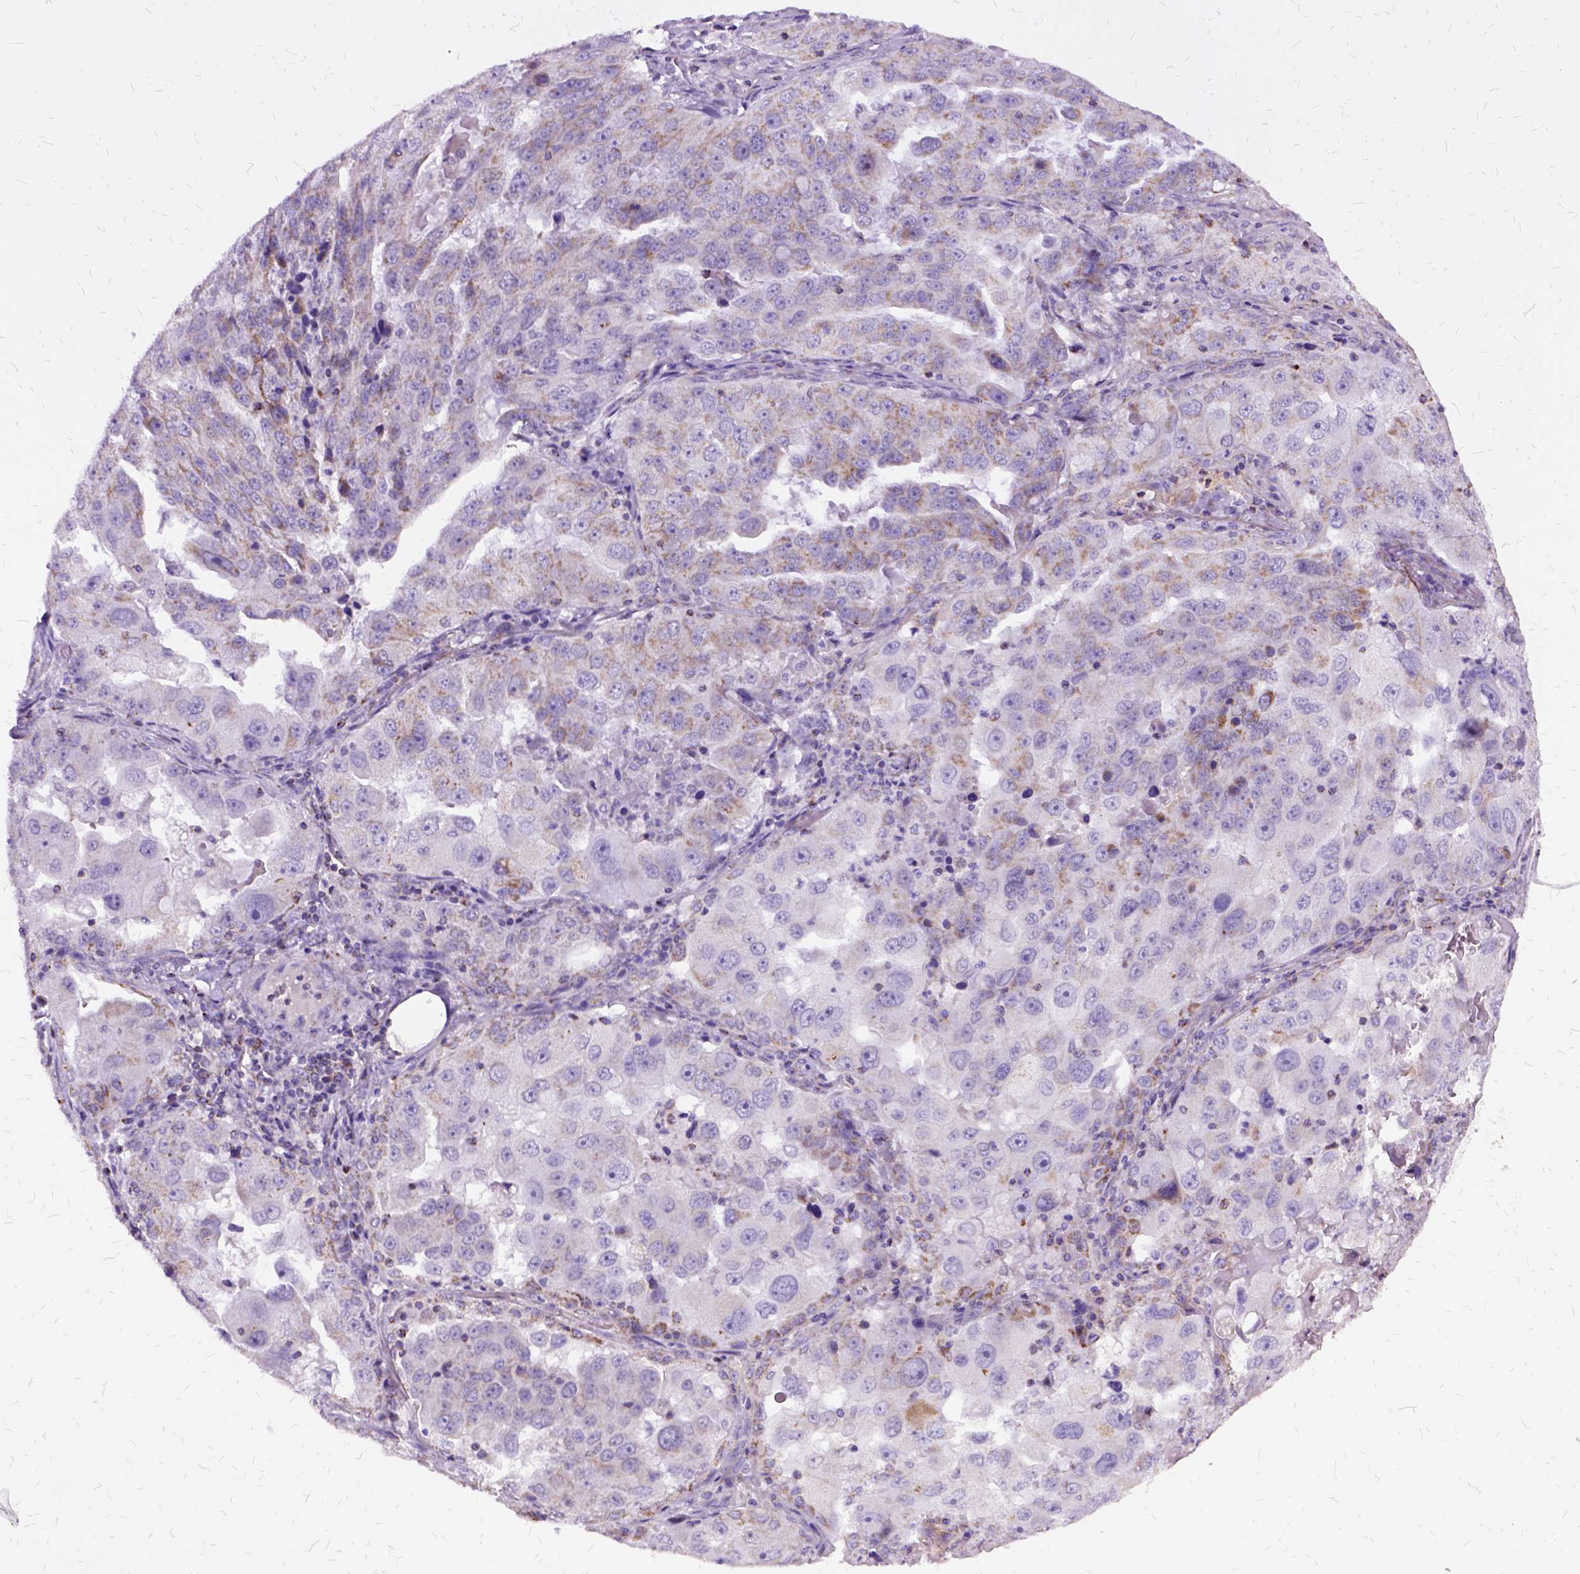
{"staining": {"intensity": "weak", "quantity": "<25%", "location": "cytoplasmic/membranous"}, "tissue": "lung cancer", "cell_type": "Tumor cells", "image_type": "cancer", "snomed": [{"axis": "morphology", "description": "Adenocarcinoma, NOS"}, {"axis": "topography", "description": "Lung"}], "caption": "Immunohistochemistry (IHC) micrograph of neoplastic tissue: human lung cancer stained with DAB exhibits no significant protein staining in tumor cells. The staining was performed using DAB to visualize the protein expression in brown, while the nuclei were stained in blue with hematoxylin (Magnification: 20x).", "gene": "OXCT1", "patient": {"sex": "female", "age": 61}}